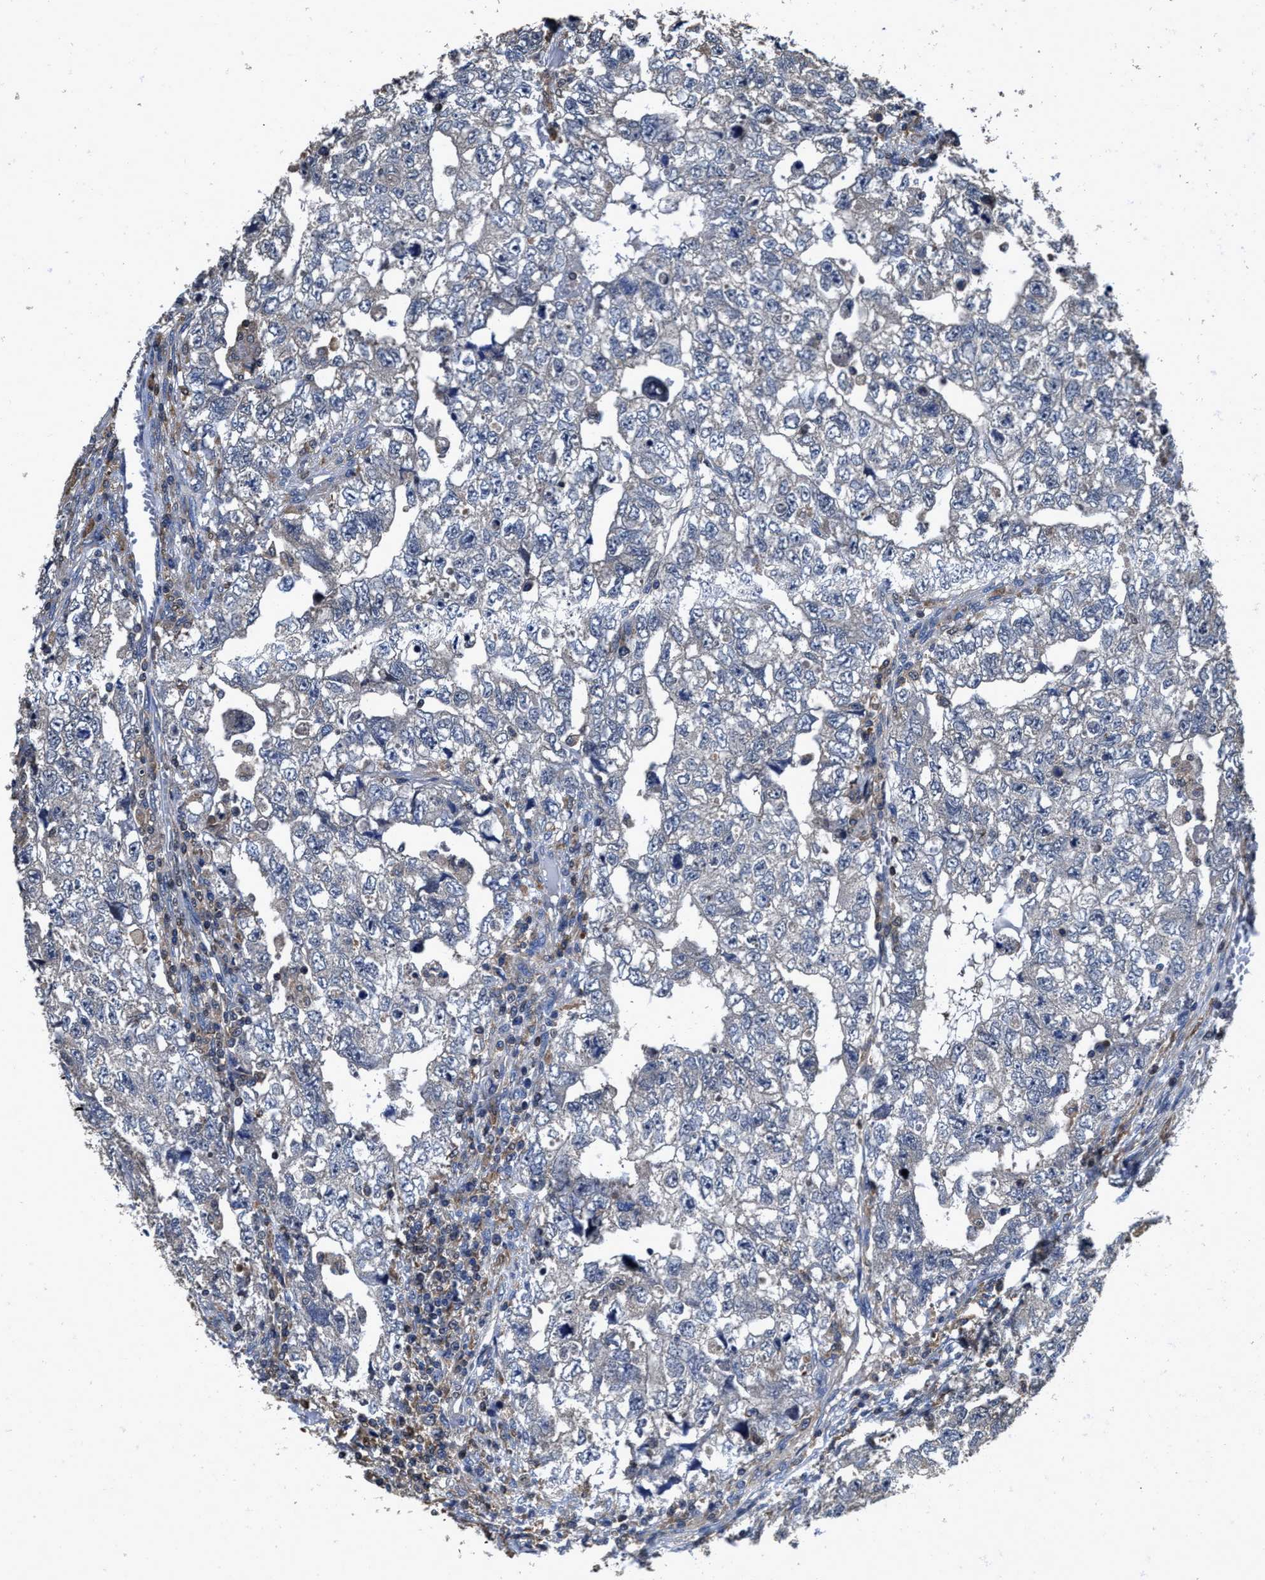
{"staining": {"intensity": "negative", "quantity": "none", "location": "none"}, "tissue": "testis cancer", "cell_type": "Tumor cells", "image_type": "cancer", "snomed": [{"axis": "morphology", "description": "Carcinoma, Embryonal, NOS"}, {"axis": "topography", "description": "Testis"}], "caption": "A high-resolution micrograph shows immunohistochemistry (IHC) staining of embryonal carcinoma (testis), which shows no significant staining in tumor cells.", "gene": "RGS10", "patient": {"sex": "male", "age": 36}}